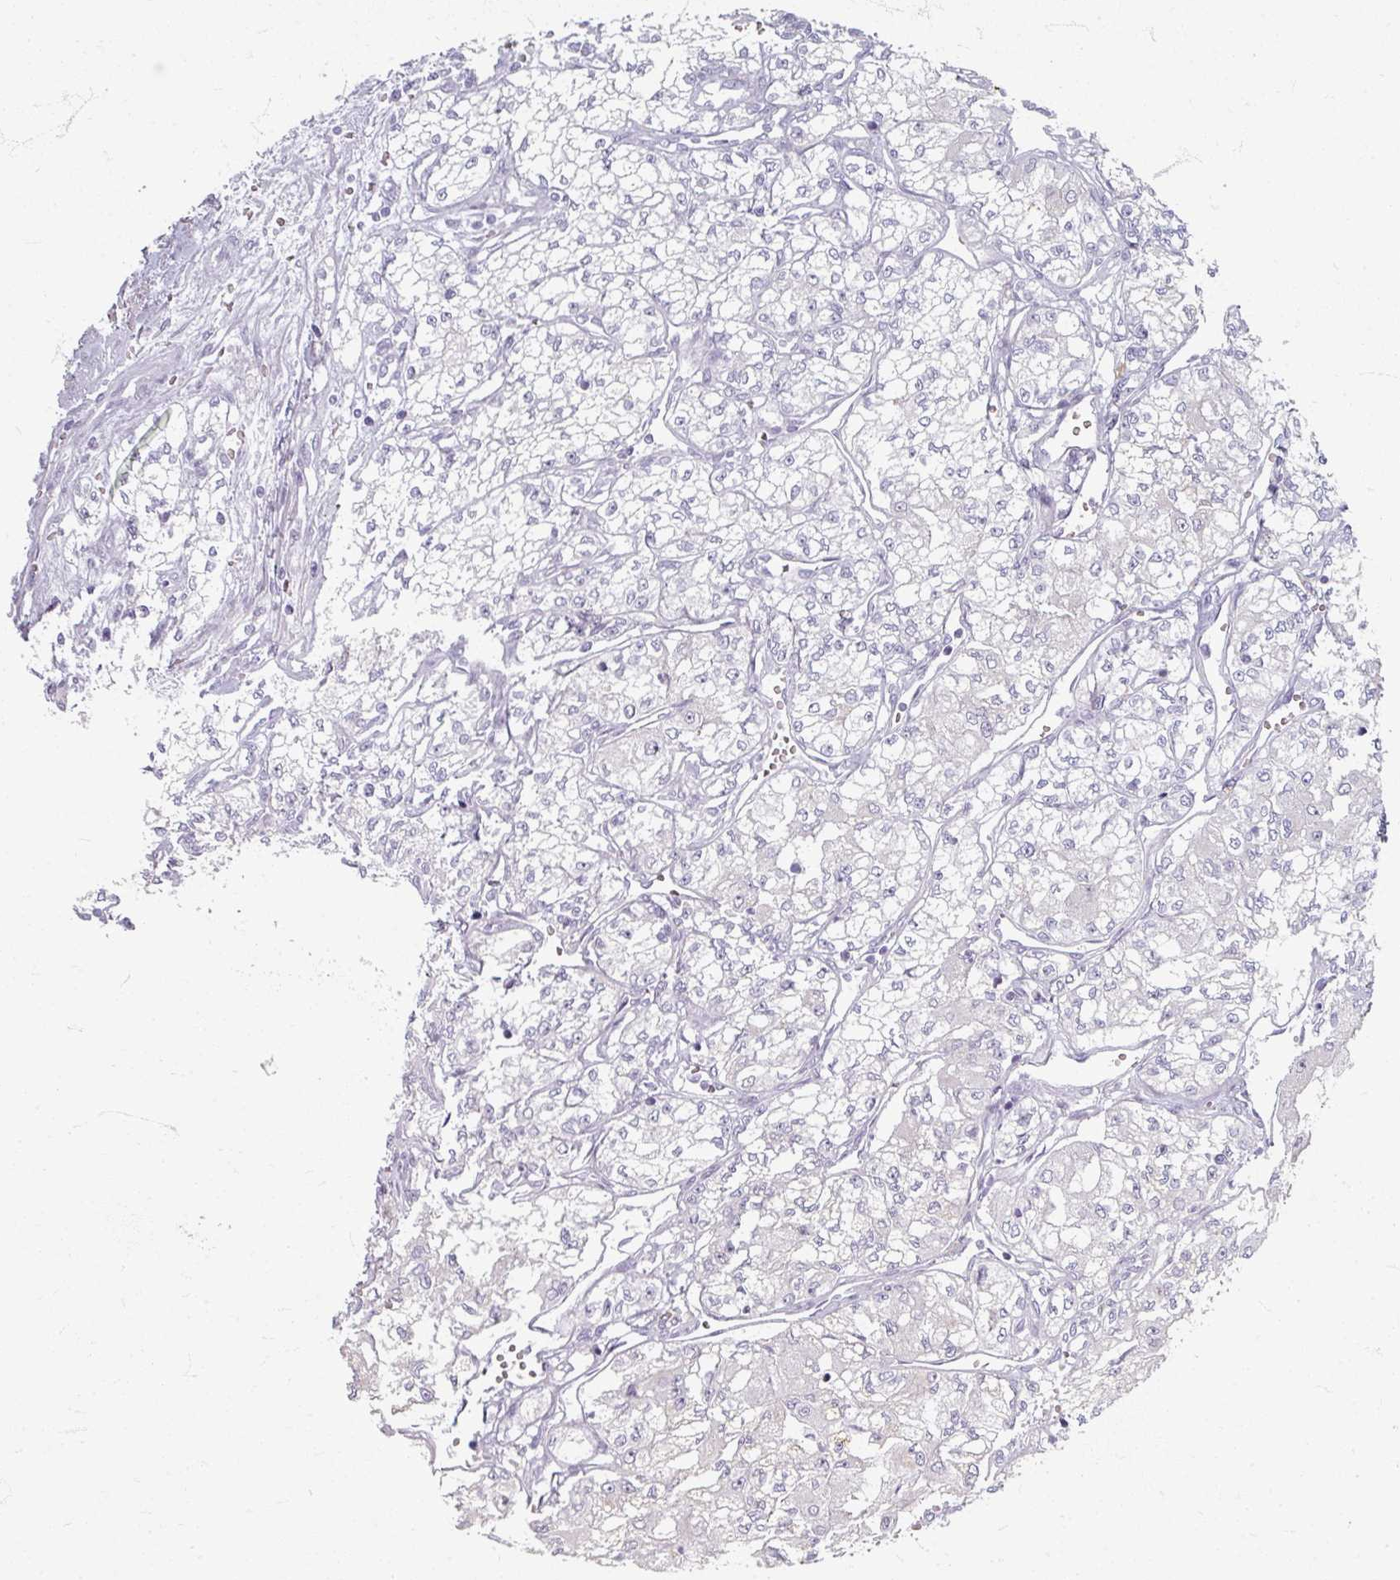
{"staining": {"intensity": "negative", "quantity": "none", "location": "none"}, "tissue": "renal cancer", "cell_type": "Tumor cells", "image_type": "cancer", "snomed": [{"axis": "morphology", "description": "Adenocarcinoma, NOS"}, {"axis": "topography", "description": "Kidney"}], "caption": "IHC histopathology image of renal cancer (adenocarcinoma) stained for a protein (brown), which shows no positivity in tumor cells.", "gene": "ZNF878", "patient": {"sex": "male", "age": 59}}